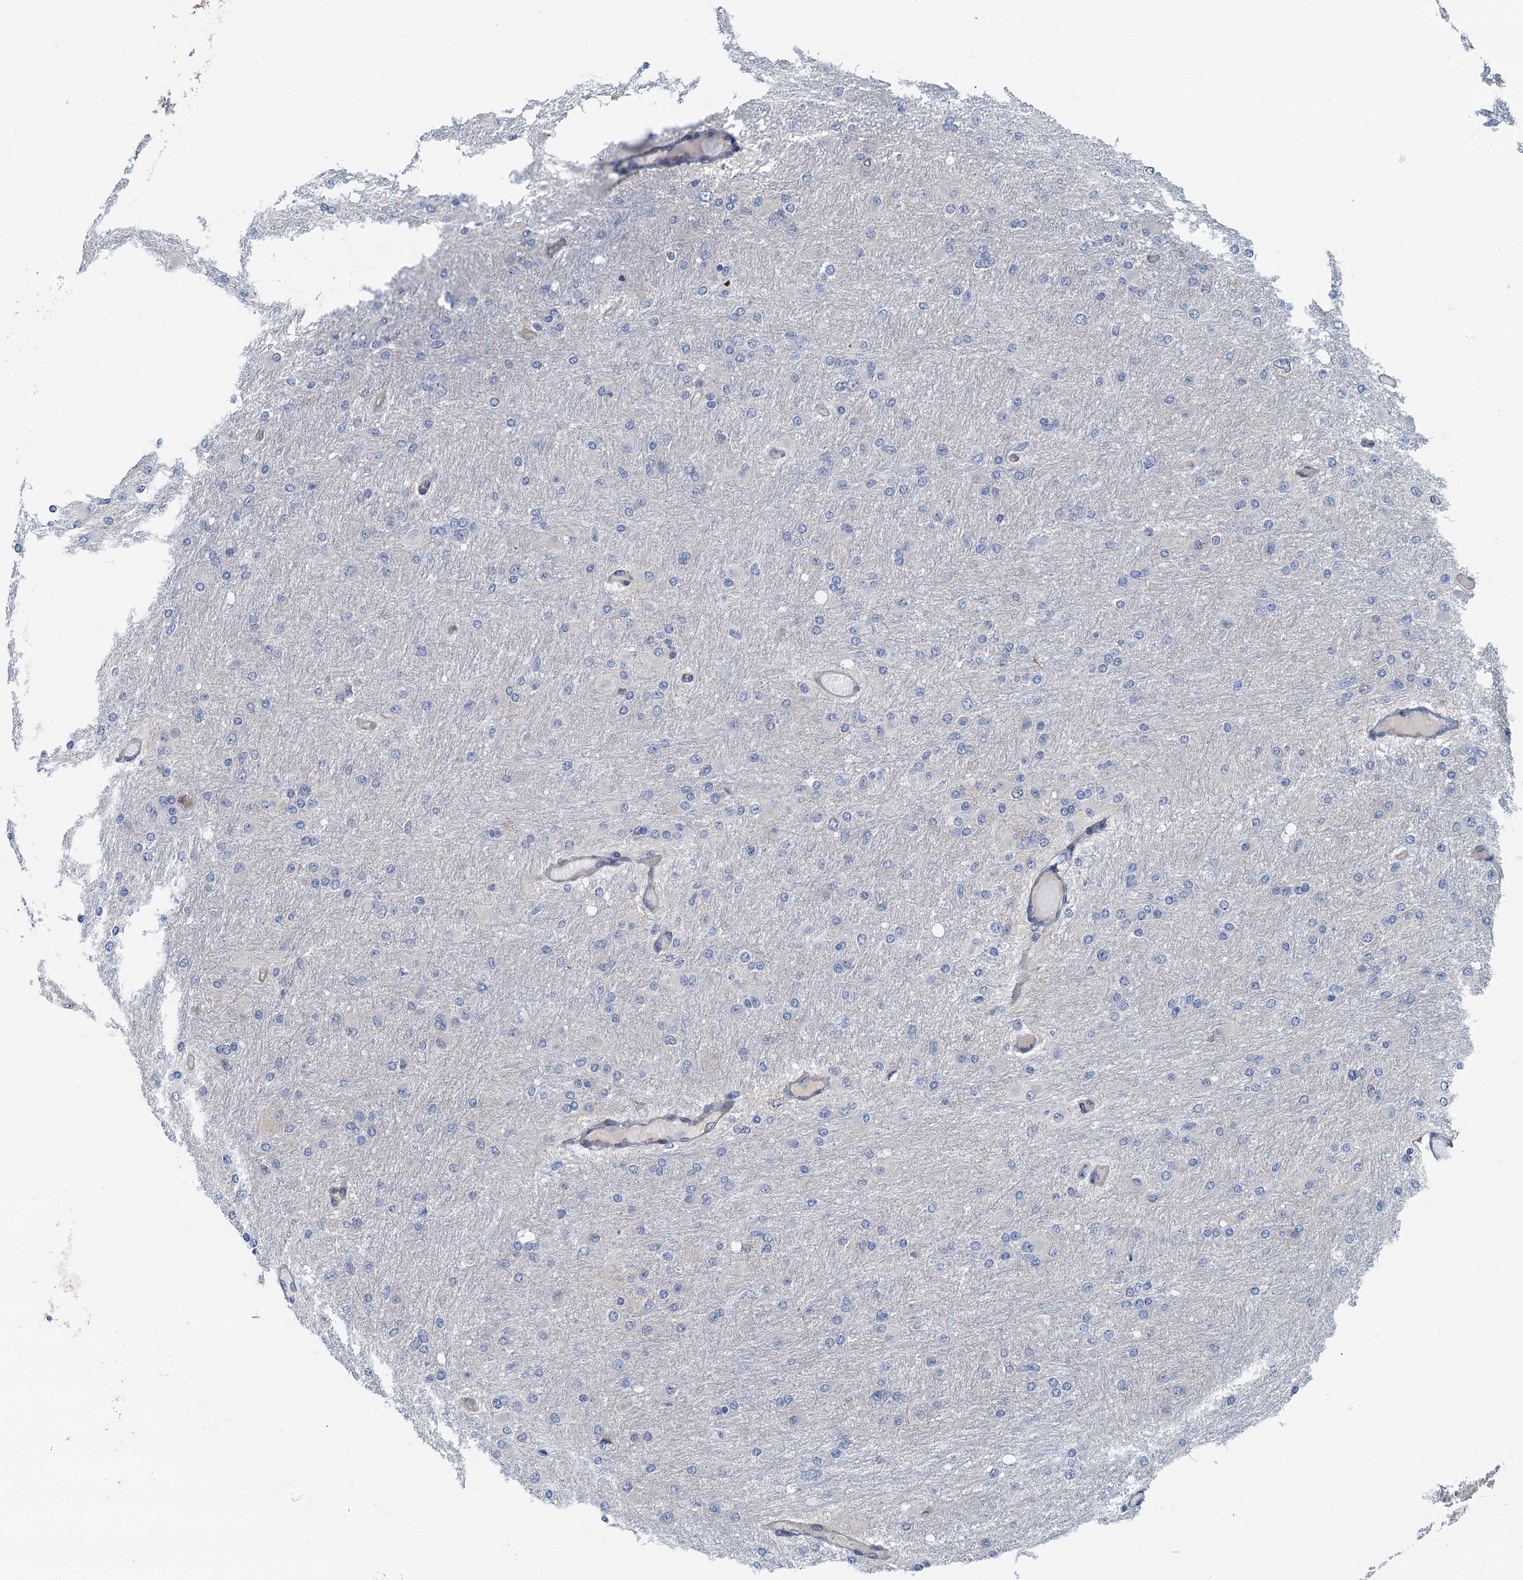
{"staining": {"intensity": "negative", "quantity": "none", "location": "none"}, "tissue": "glioma", "cell_type": "Tumor cells", "image_type": "cancer", "snomed": [{"axis": "morphology", "description": "Glioma, malignant, High grade"}, {"axis": "topography", "description": "Cerebral cortex"}], "caption": "Tumor cells show no significant protein positivity in malignant glioma (high-grade).", "gene": "CKAP2L", "patient": {"sex": "female", "age": 36}}